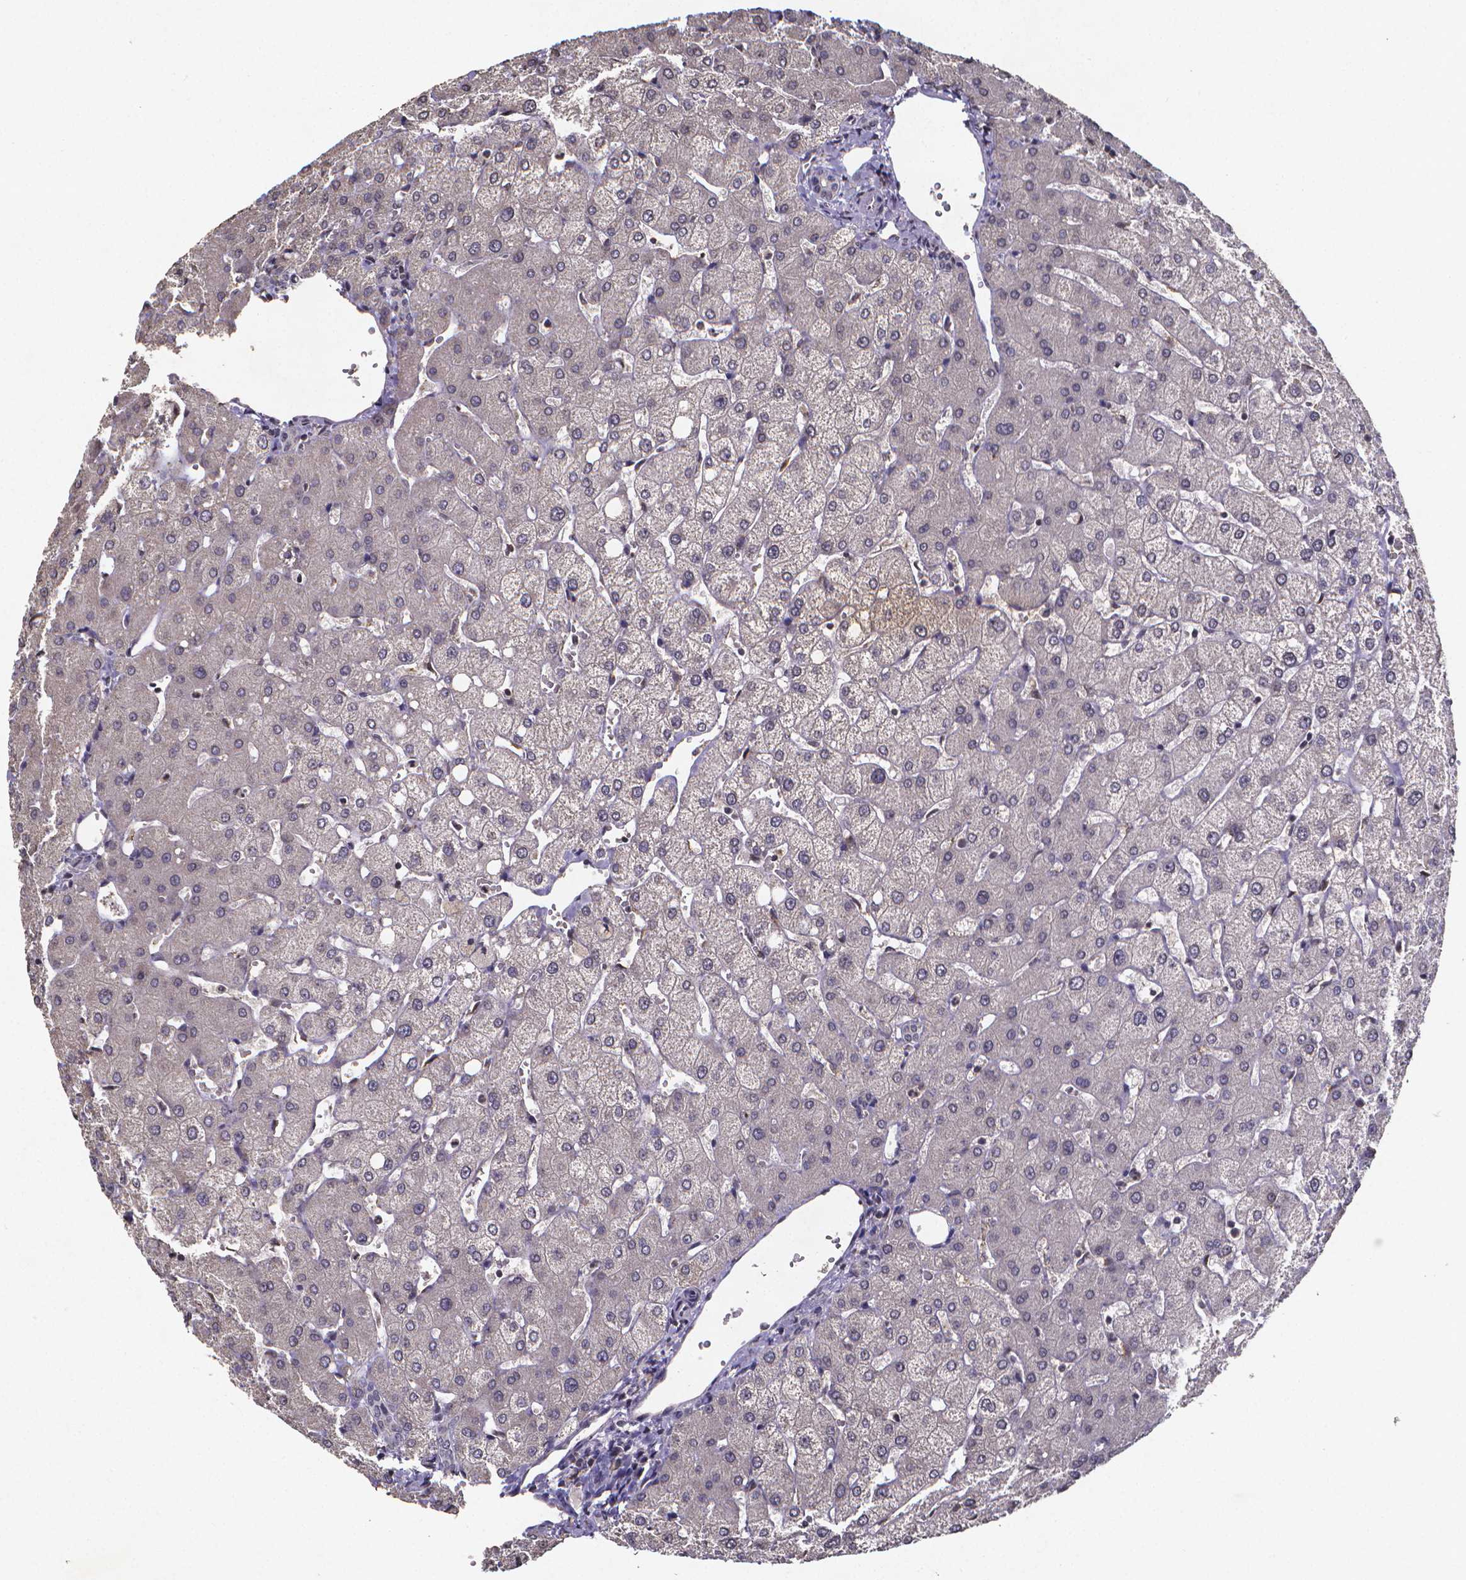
{"staining": {"intensity": "negative", "quantity": "none", "location": "none"}, "tissue": "liver", "cell_type": "Cholangiocytes", "image_type": "normal", "snomed": [{"axis": "morphology", "description": "Normal tissue, NOS"}, {"axis": "topography", "description": "Liver"}], "caption": "High magnification brightfield microscopy of benign liver stained with DAB (brown) and counterstained with hematoxylin (blue): cholangiocytes show no significant positivity.", "gene": "TP73", "patient": {"sex": "female", "age": 54}}